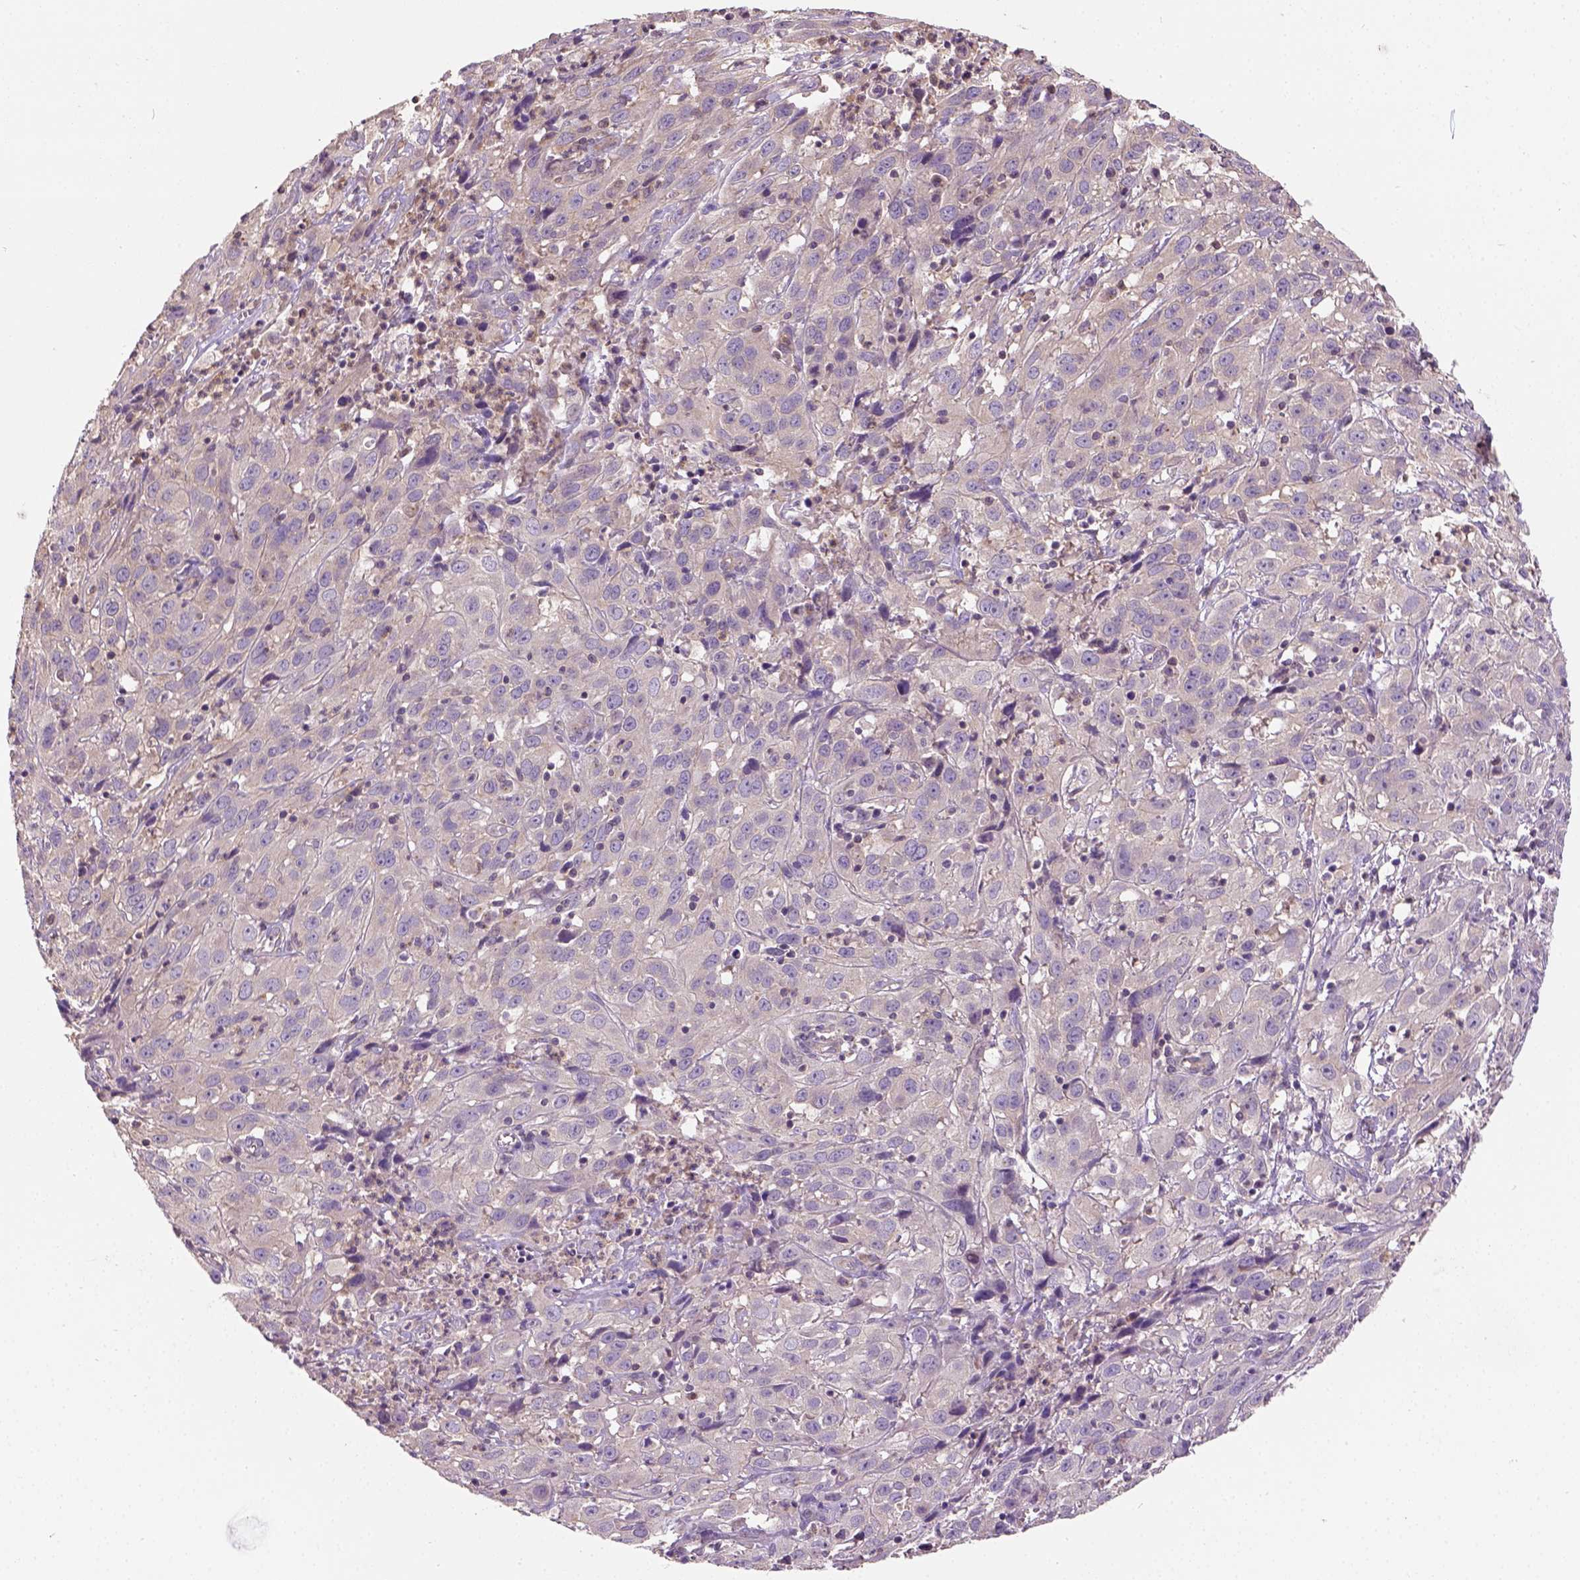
{"staining": {"intensity": "weak", "quantity": ">75%", "location": "cytoplasmic/membranous"}, "tissue": "cervical cancer", "cell_type": "Tumor cells", "image_type": "cancer", "snomed": [{"axis": "morphology", "description": "Squamous cell carcinoma, NOS"}, {"axis": "topography", "description": "Cervix"}], "caption": "Weak cytoplasmic/membranous expression is present in approximately >75% of tumor cells in cervical cancer.", "gene": "CRACR2A", "patient": {"sex": "female", "age": 32}}